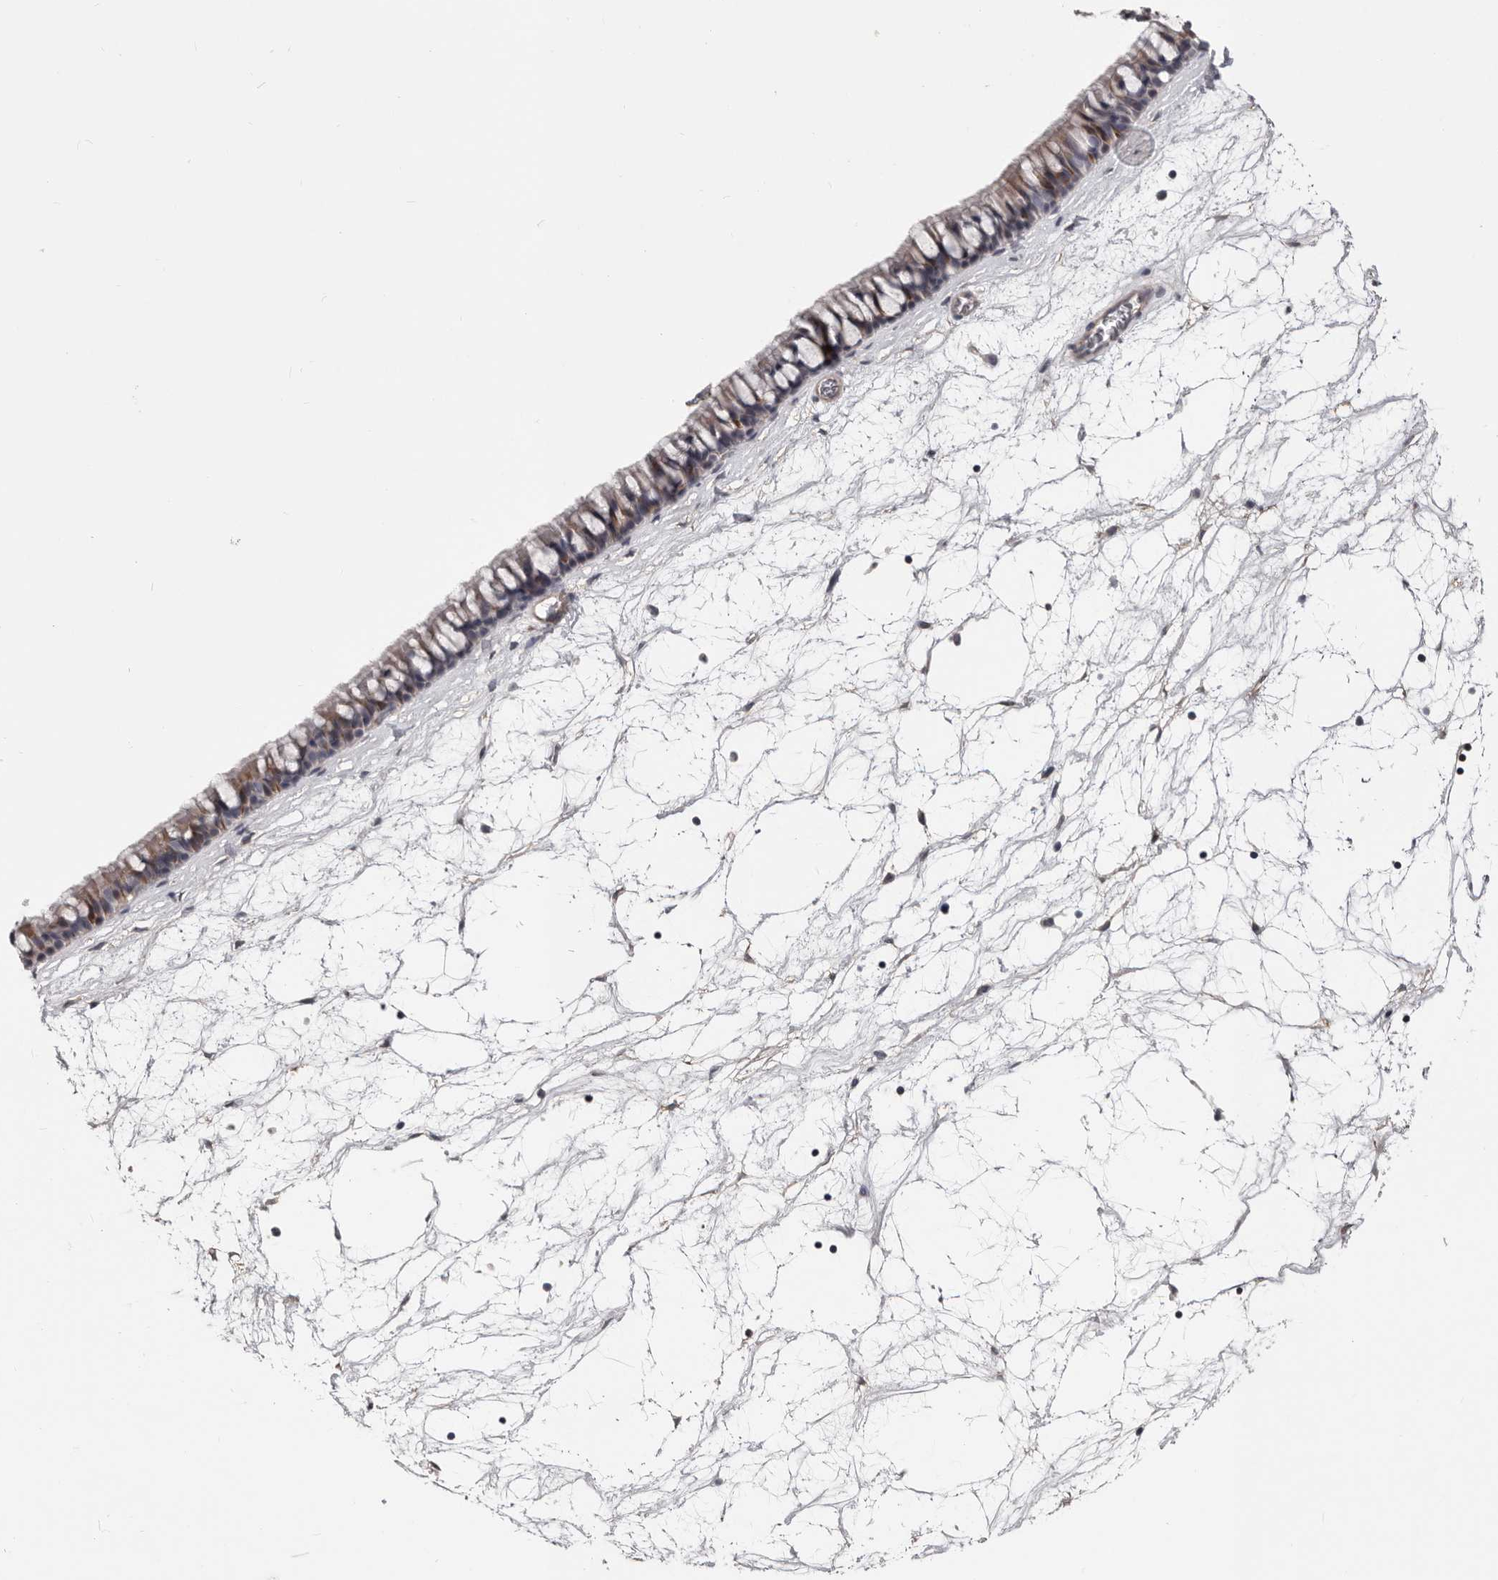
{"staining": {"intensity": "moderate", "quantity": "25%-75%", "location": "cytoplasmic/membranous"}, "tissue": "nasopharynx", "cell_type": "Respiratory epithelial cells", "image_type": "normal", "snomed": [{"axis": "morphology", "description": "Normal tissue, NOS"}, {"axis": "topography", "description": "Nasopharynx"}], "caption": "Respiratory epithelial cells show moderate cytoplasmic/membranous positivity in approximately 25%-75% of cells in normal nasopharynx.", "gene": "RNF217", "patient": {"sex": "male", "age": 64}}